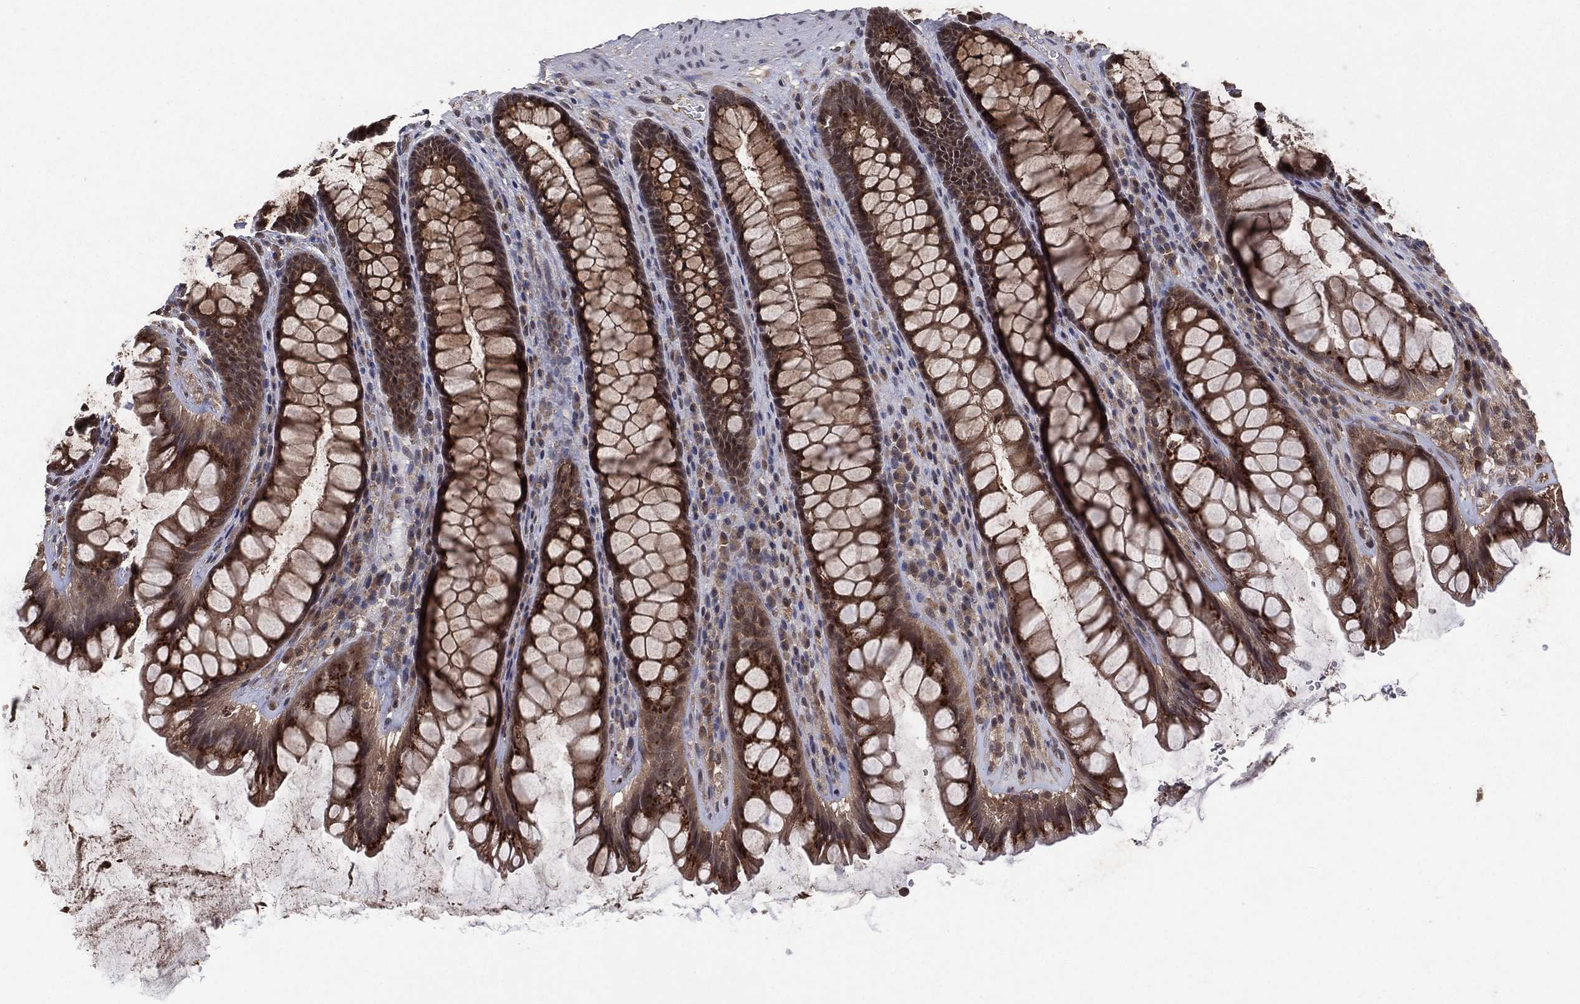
{"staining": {"intensity": "moderate", "quantity": "25%-75%", "location": "cytoplasmic/membranous"}, "tissue": "rectum", "cell_type": "Glandular cells", "image_type": "normal", "snomed": [{"axis": "morphology", "description": "Normal tissue, NOS"}, {"axis": "topography", "description": "Rectum"}], "caption": "Immunohistochemistry histopathology image of unremarkable rectum: rectum stained using immunohistochemistry (IHC) demonstrates medium levels of moderate protein expression localized specifically in the cytoplasmic/membranous of glandular cells, appearing as a cytoplasmic/membranous brown color.", "gene": "ATG4B", "patient": {"sex": "male", "age": 72}}